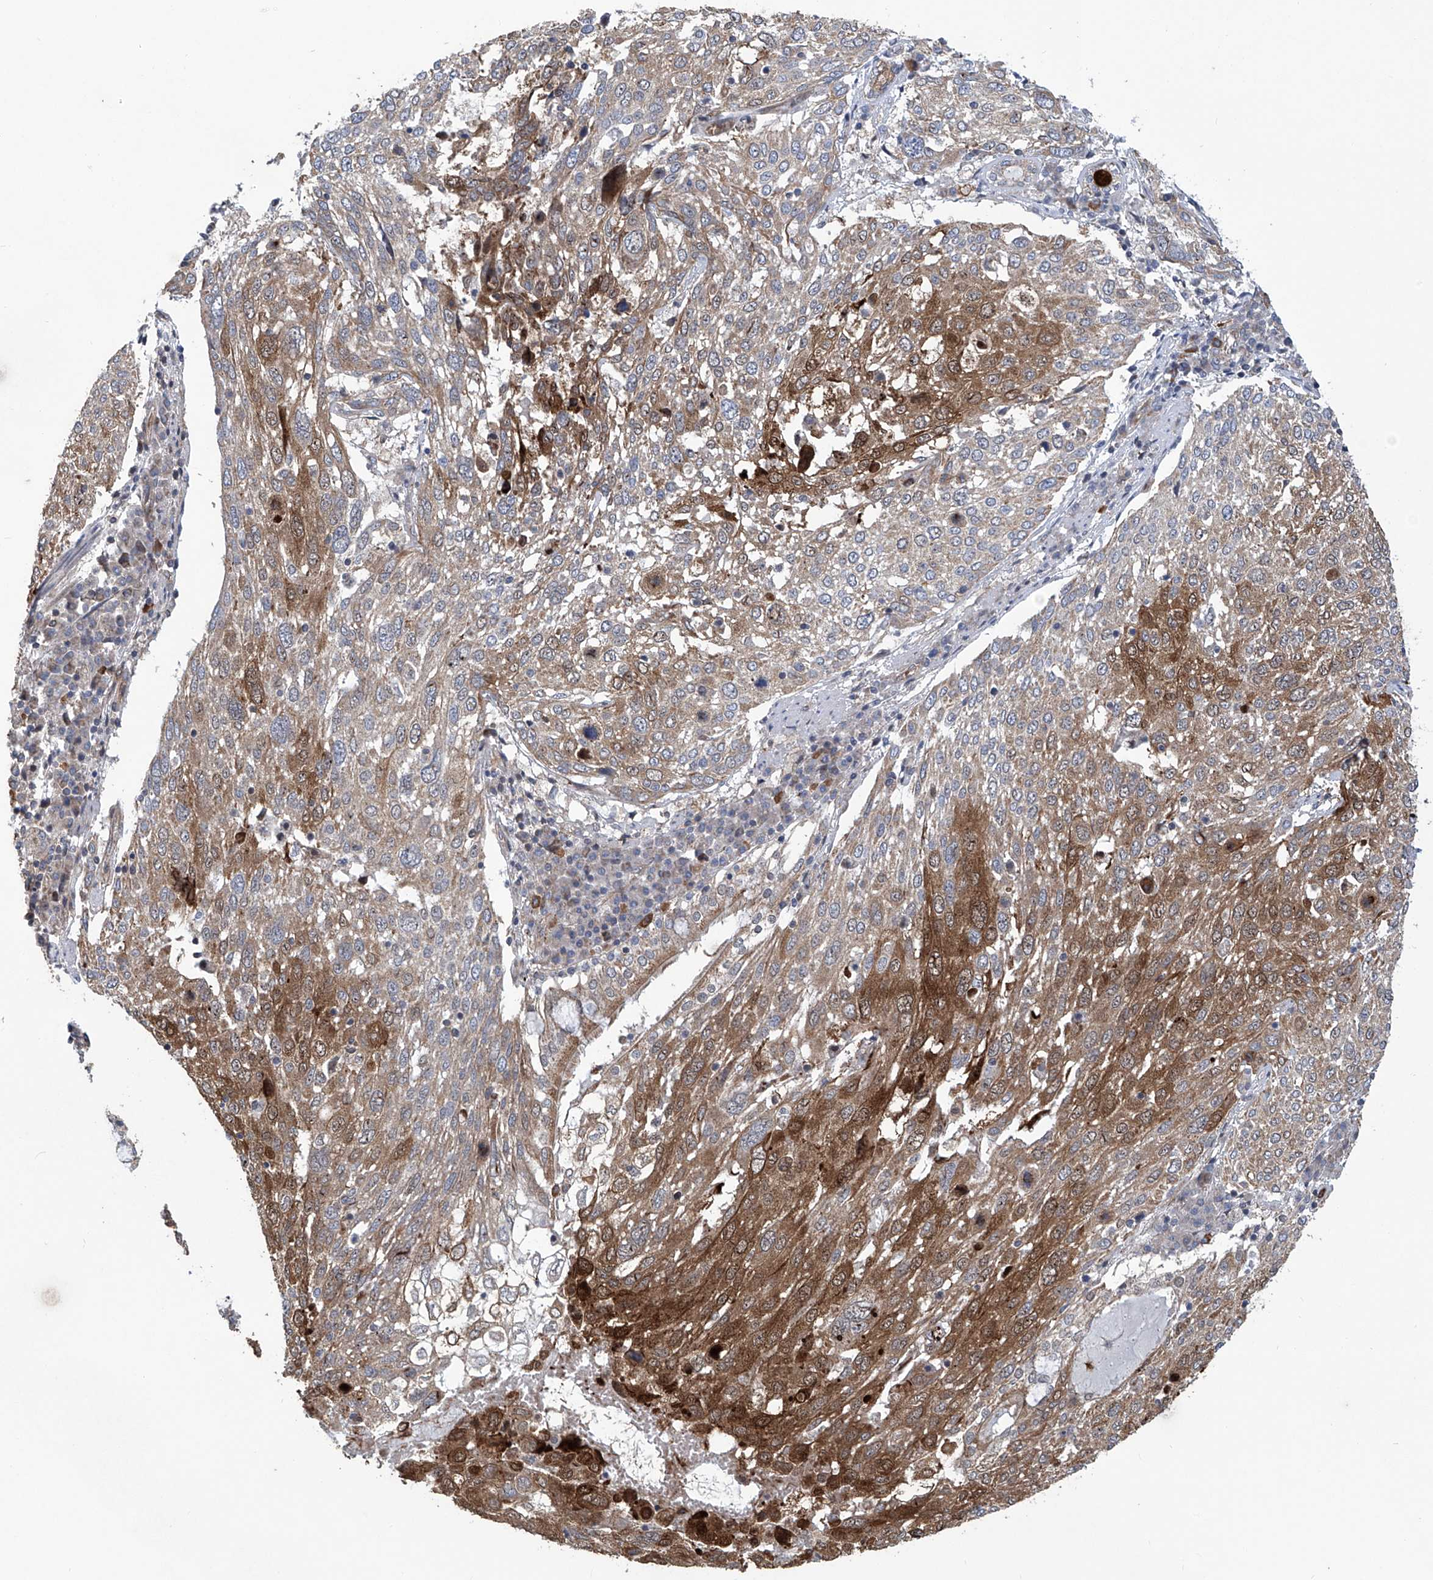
{"staining": {"intensity": "moderate", "quantity": "25%-75%", "location": "cytoplasmic/membranous"}, "tissue": "lung cancer", "cell_type": "Tumor cells", "image_type": "cancer", "snomed": [{"axis": "morphology", "description": "Squamous cell carcinoma, NOS"}, {"axis": "topography", "description": "Lung"}], "caption": "Protein staining by immunohistochemistry demonstrates moderate cytoplasmic/membranous positivity in about 25%-75% of tumor cells in squamous cell carcinoma (lung).", "gene": "EIF2D", "patient": {"sex": "male", "age": 65}}